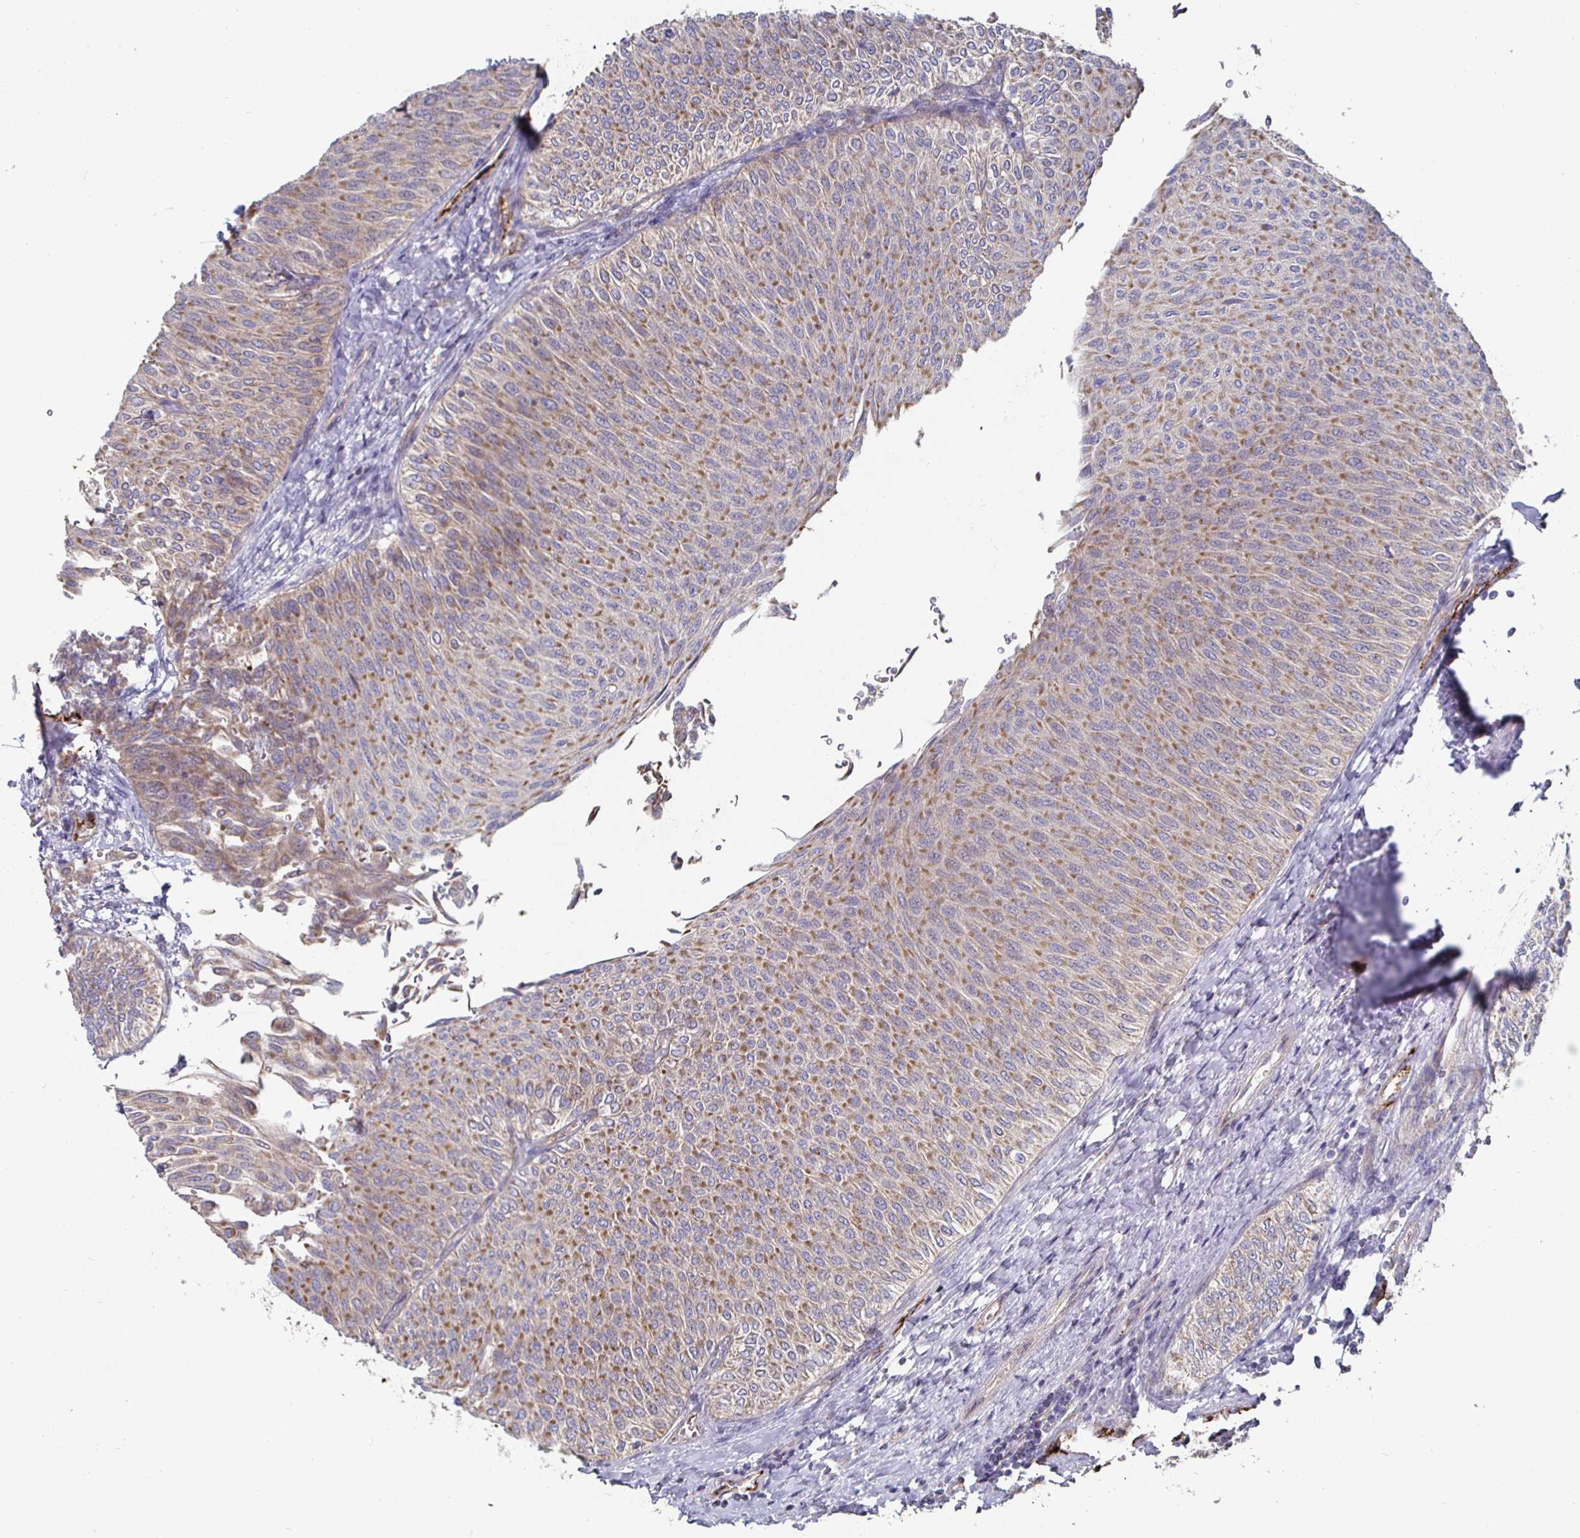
{"staining": {"intensity": "moderate", "quantity": "25%-75%", "location": "cytoplasmic/membranous"}, "tissue": "urothelial cancer", "cell_type": "Tumor cells", "image_type": "cancer", "snomed": [{"axis": "morphology", "description": "Urothelial carcinoma, Low grade"}, {"axis": "topography", "description": "Urinary bladder"}], "caption": "Protein expression by IHC demonstrates moderate cytoplasmic/membranous positivity in about 25%-75% of tumor cells in urothelial cancer.", "gene": "NRSN1", "patient": {"sex": "male", "age": 78}}